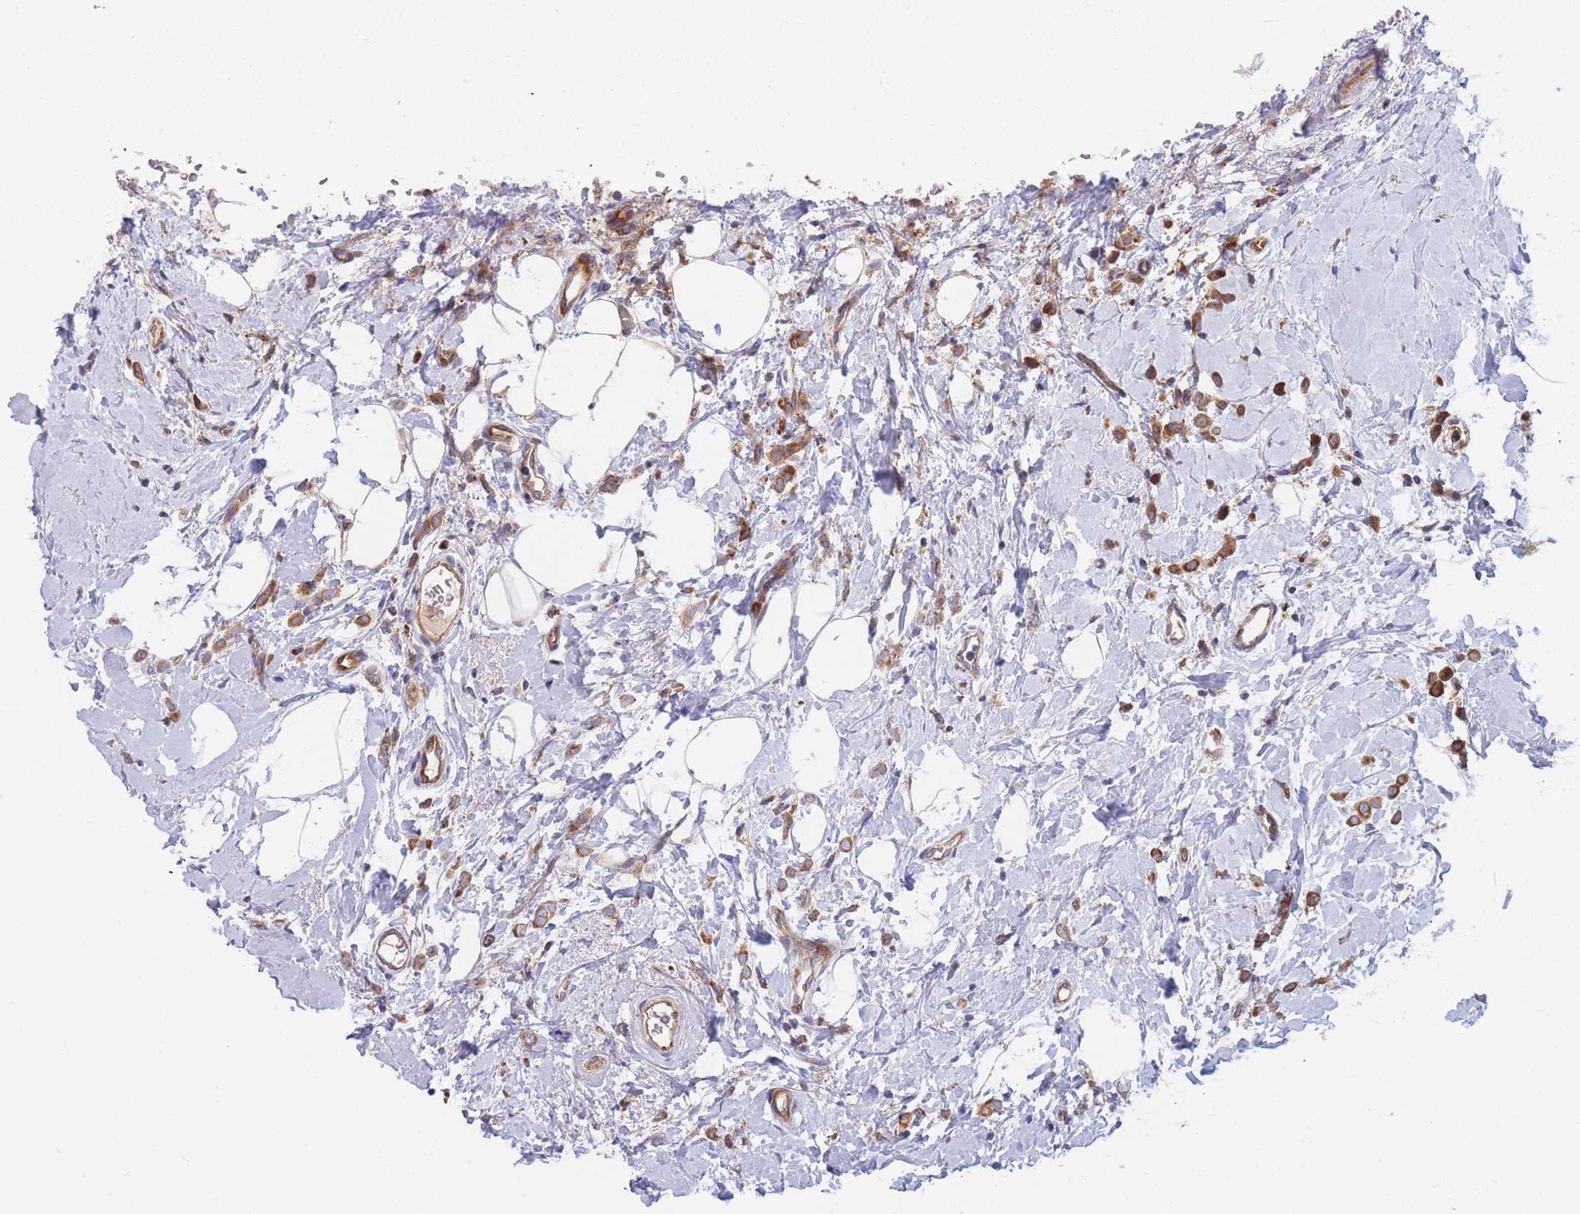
{"staining": {"intensity": "moderate", "quantity": ">75%", "location": "cytoplasmic/membranous"}, "tissue": "breast cancer", "cell_type": "Tumor cells", "image_type": "cancer", "snomed": [{"axis": "morphology", "description": "Lobular carcinoma"}, {"axis": "topography", "description": "Breast"}], "caption": "Immunohistochemical staining of lobular carcinoma (breast) demonstrates medium levels of moderate cytoplasmic/membranous protein staining in approximately >75% of tumor cells.", "gene": "TMEM131L", "patient": {"sex": "female", "age": 47}}